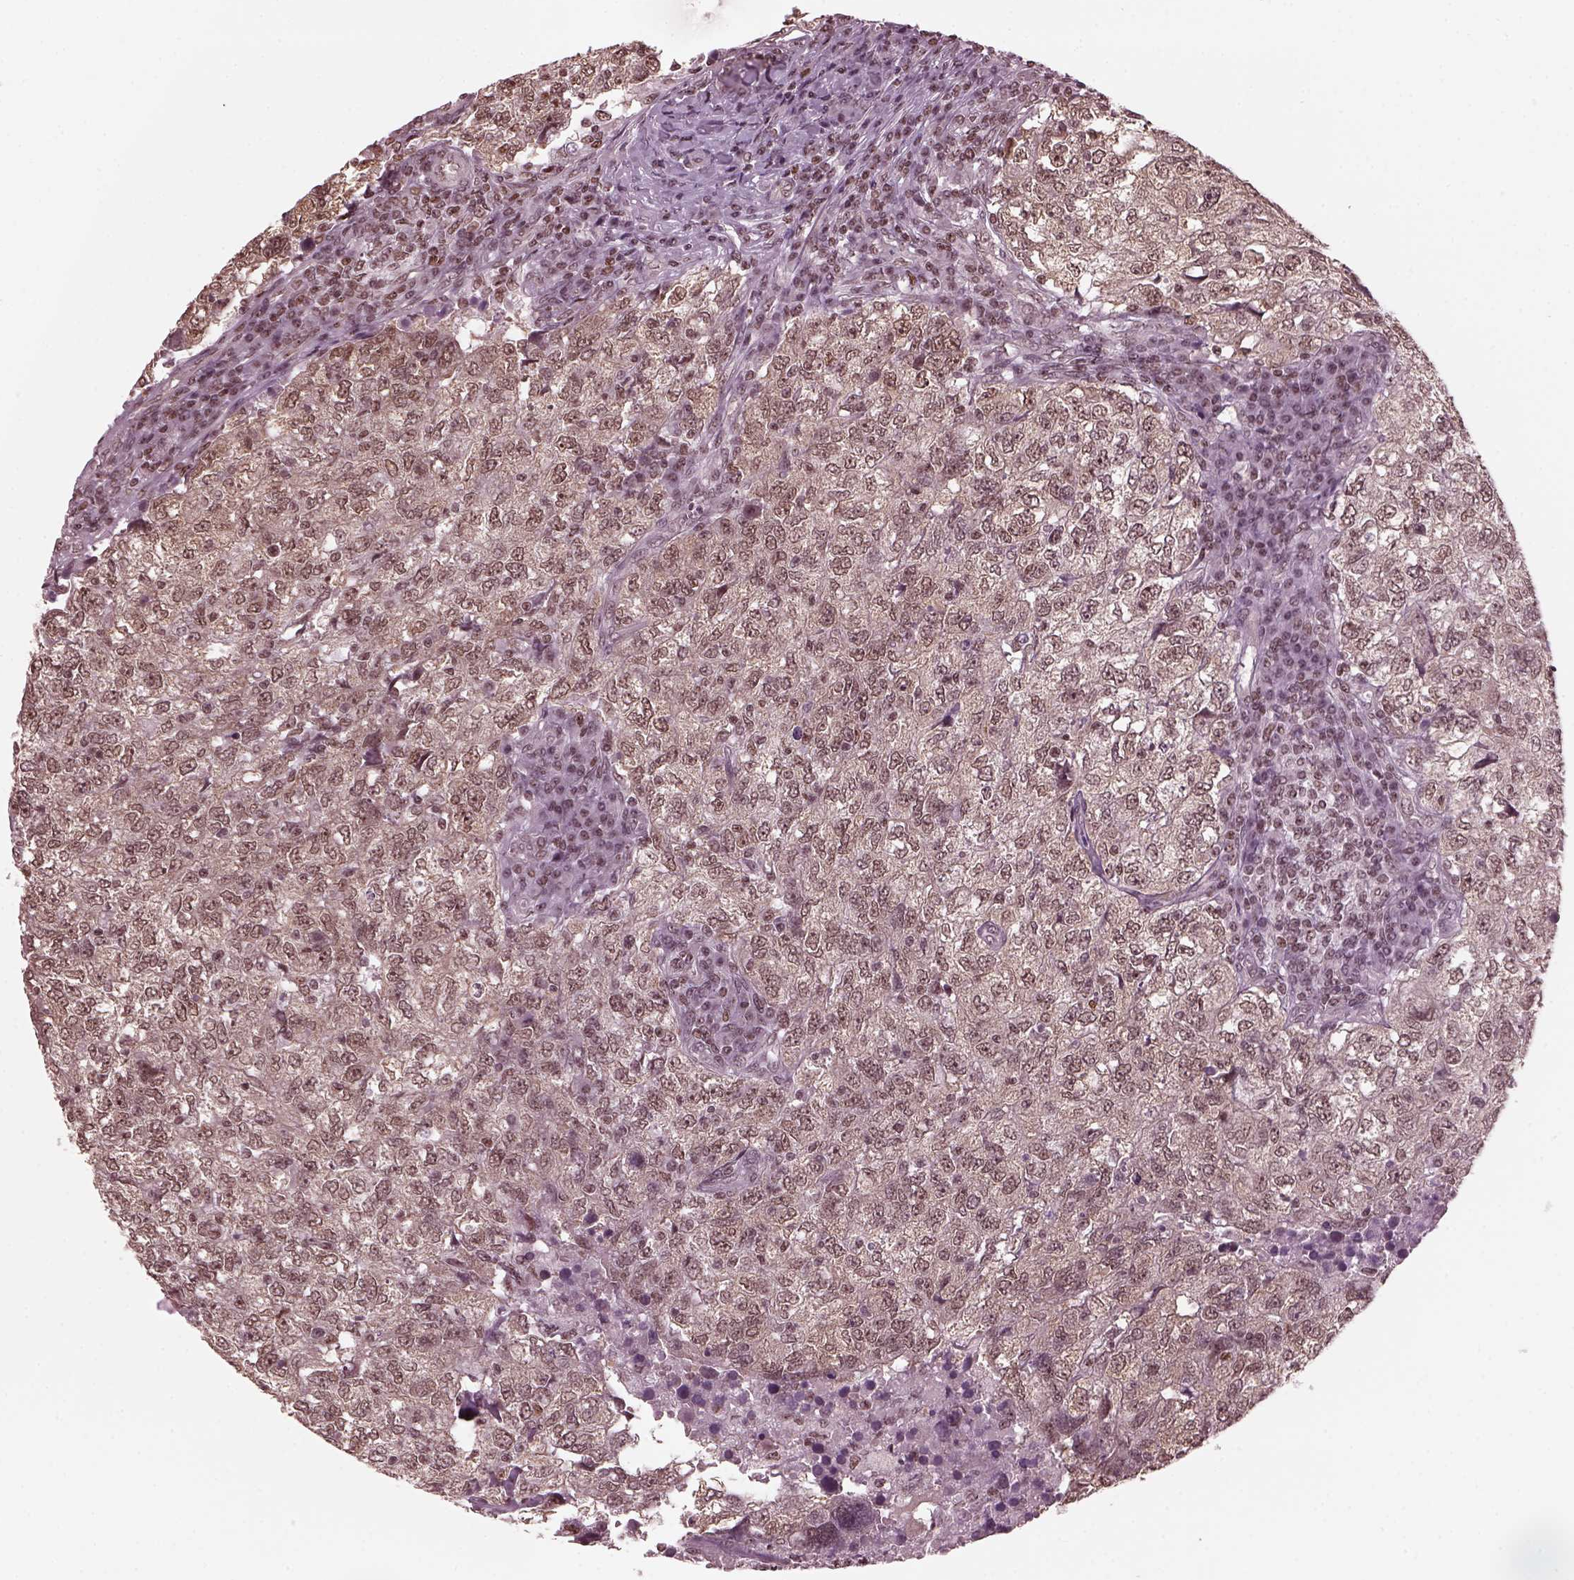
{"staining": {"intensity": "weak", "quantity": "<25%", "location": "cytoplasmic/membranous,nuclear"}, "tissue": "breast cancer", "cell_type": "Tumor cells", "image_type": "cancer", "snomed": [{"axis": "morphology", "description": "Duct carcinoma"}, {"axis": "topography", "description": "Breast"}], "caption": "Tumor cells are negative for brown protein staining in breast cancer (invasive ductal carcinoma). Nuclei are stained in blue.", "gene": "RUVBL2", "patient": {"sex": "female", "age": 30}}